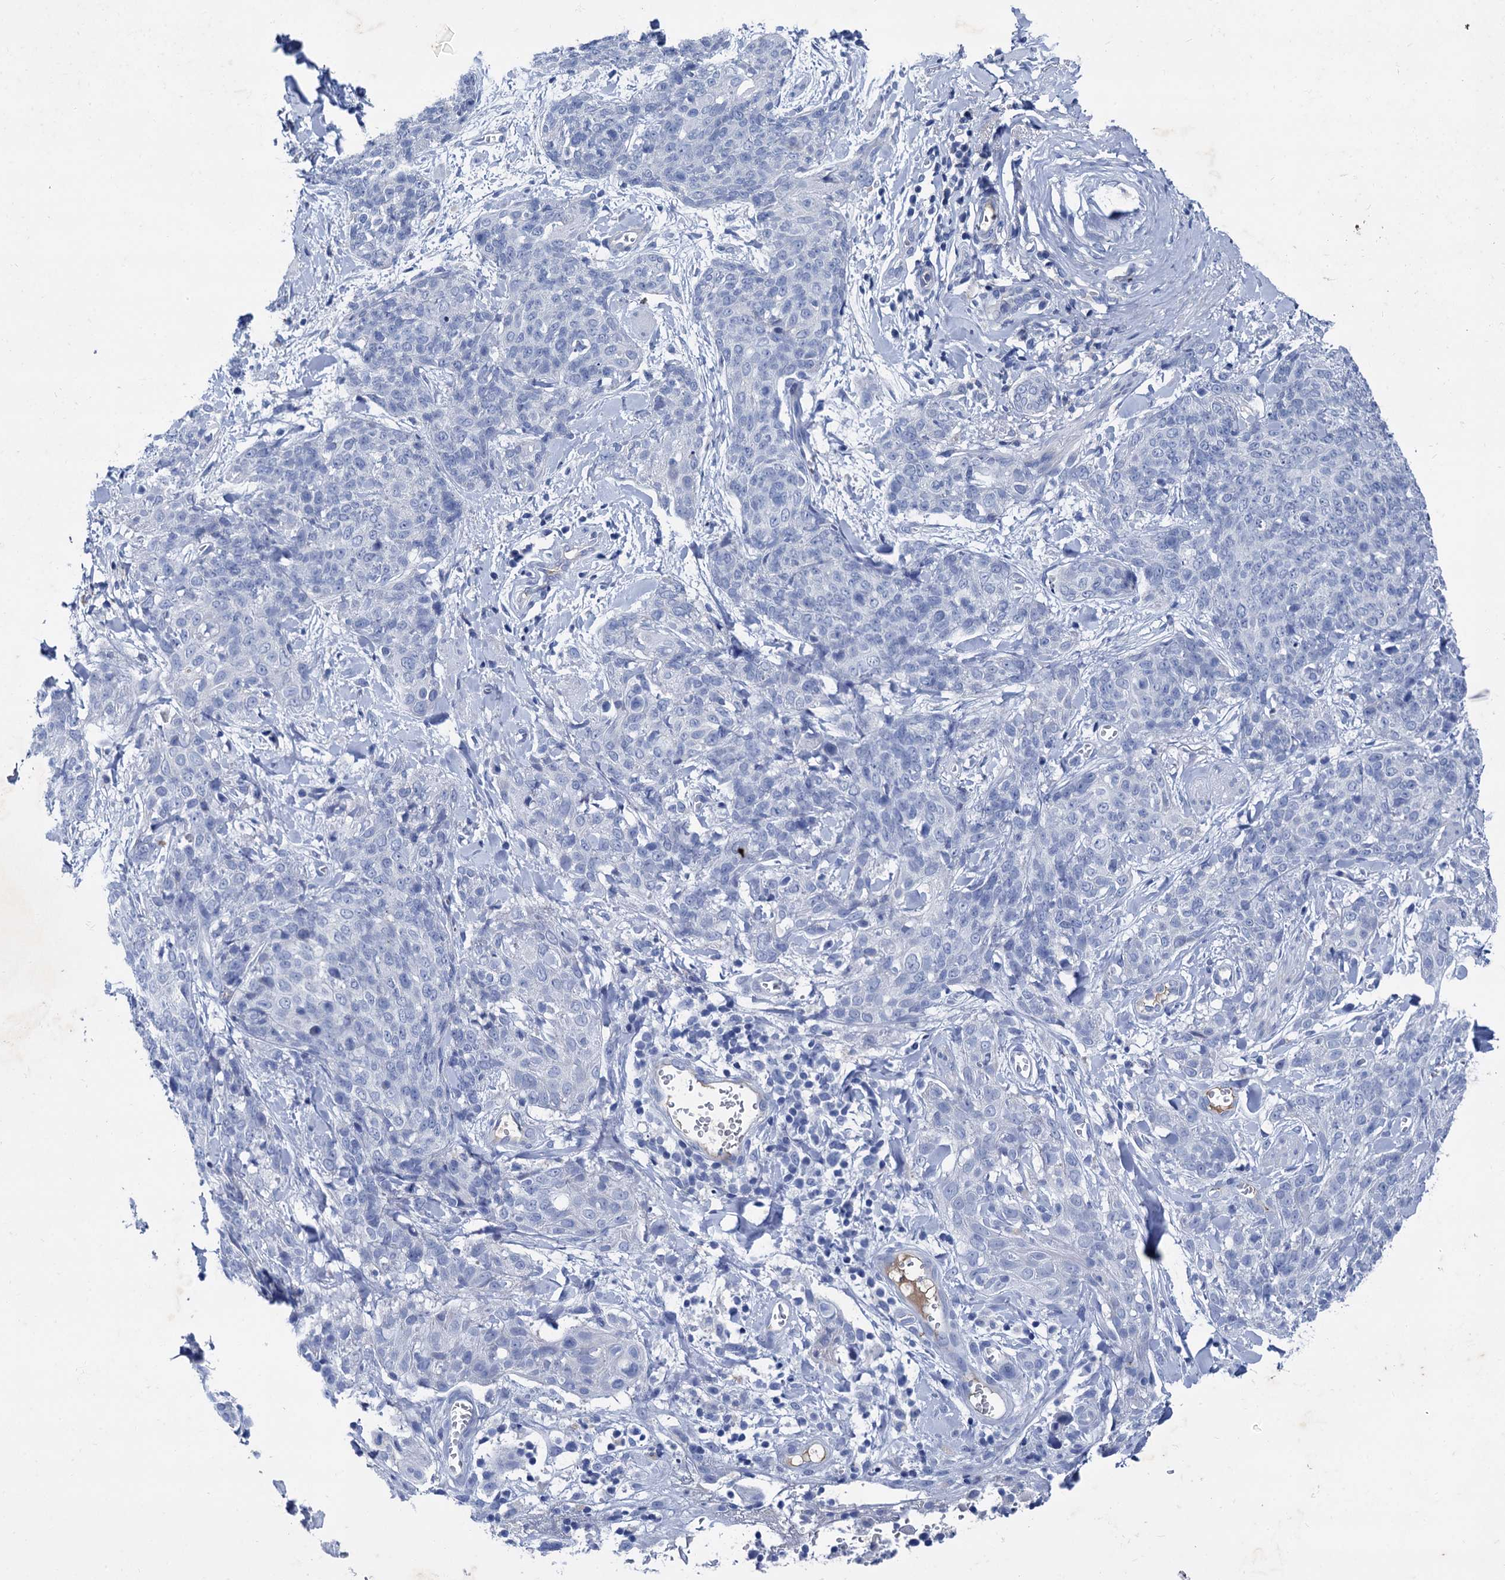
{"staining": {"intensity": "negative", "quantity": "none", "location": "none"}, "tissue": "skin cancer", "cell_type": "Tumor cells", "image_type": "cancer", "snomed": [{"axis": "morphology", "description": "Squamous cell carcinoma, NOS"}, {"axis": "topography", "description": "Skin"}, {"axis": "topography", "description": "Vulva"}], "caption": "A high-resolution micrograph shows IHC staining of skin squamous cell carcinoma, which displays no significant staining in tumor cells.", "gene": "TMEM72", "patient": {"sex": "female", "age": 85}}